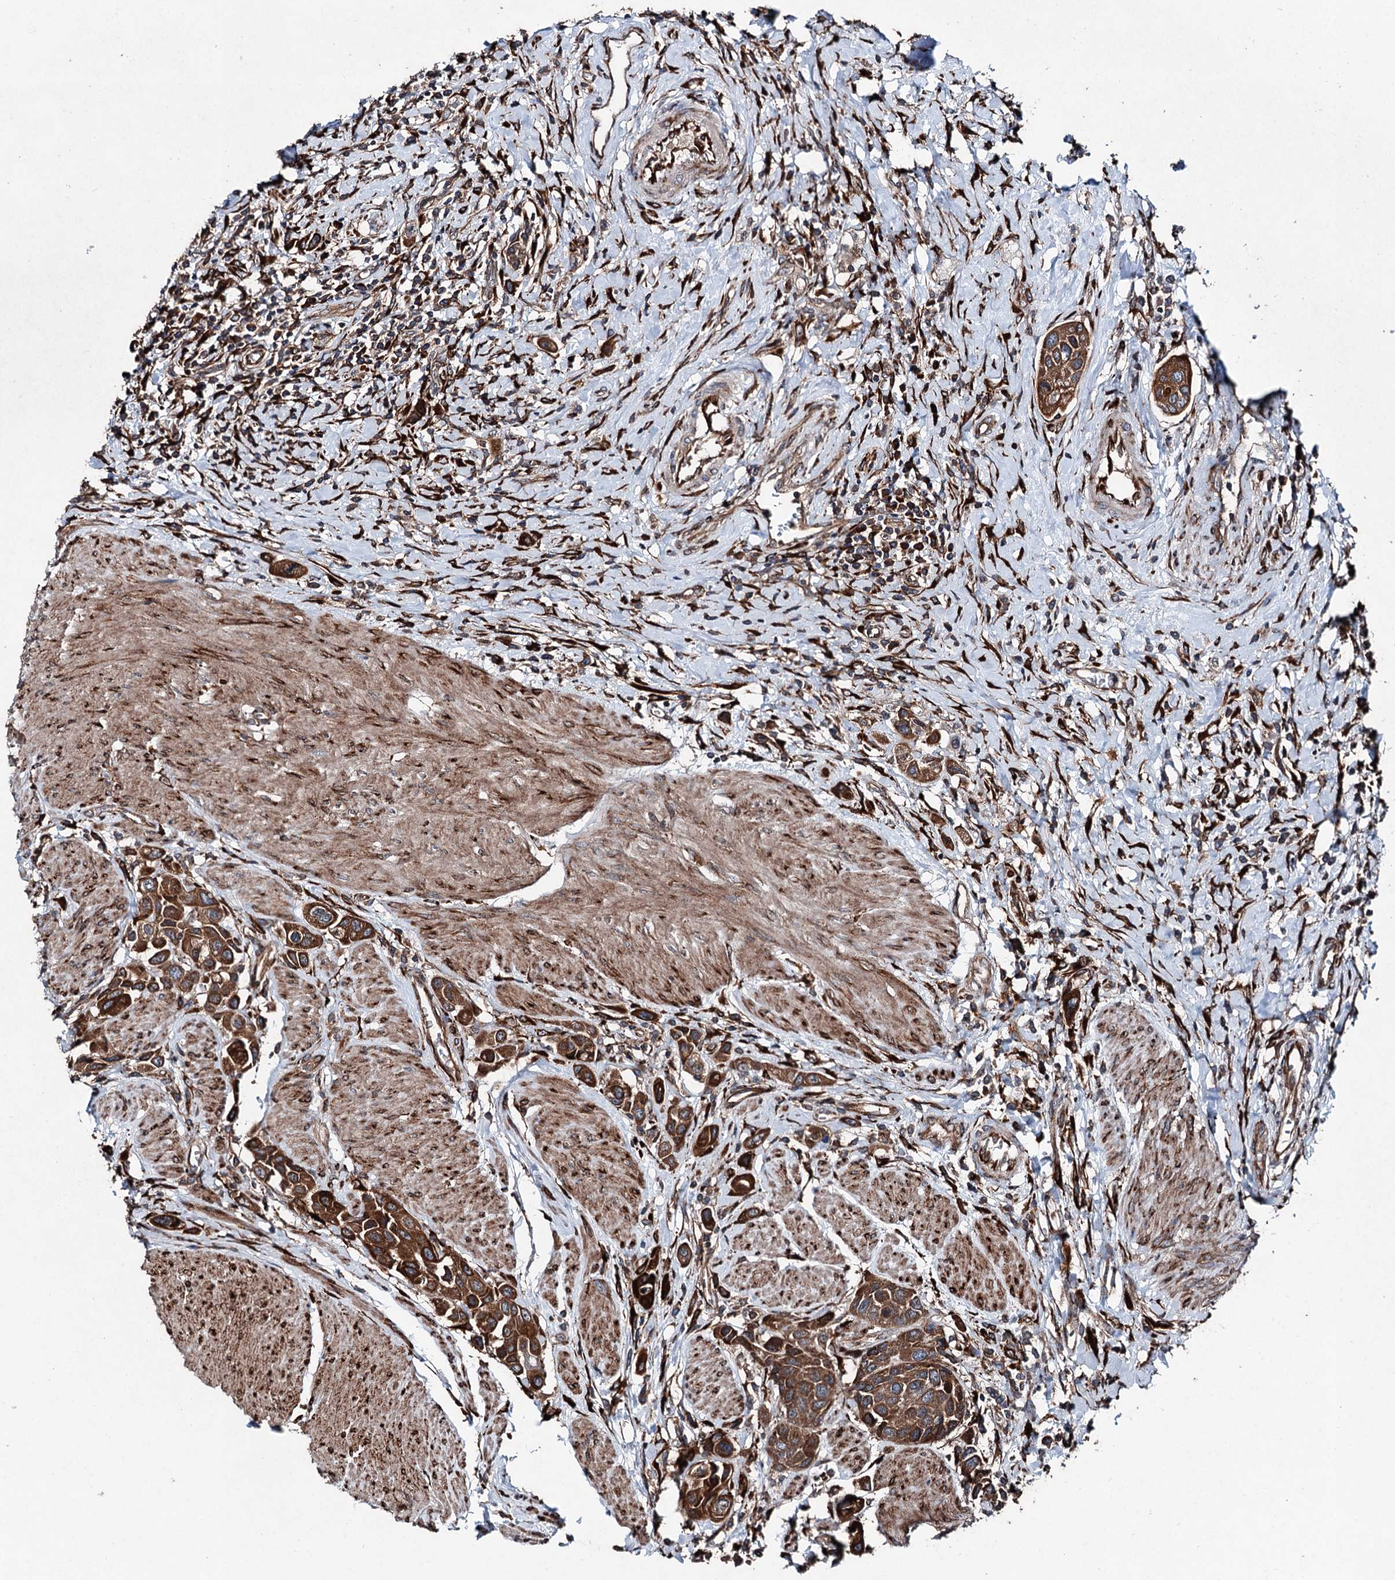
{"staining": {"intensity": "strong", "quantity": ">75%", "location": "cytoplasmic/membranous"}, "tissue": "urothelial cancer", "cell_type": "Tumor cells", "image_type": "cancer", "snomed": [{"axis": "morphology", "description": "Urothelial carcinoma, High grade"}, {"axis": "topography", "description": "Urinary bladder"}], "caption": "Brown immunohistochemical staining in human high-grade urothelial carcinoma exhibits strong cytoplasmic/membranous staining in about >75% of tumor cells.", "gene": "DDIAS", "patient": {"sex": "male", "age": 50}}